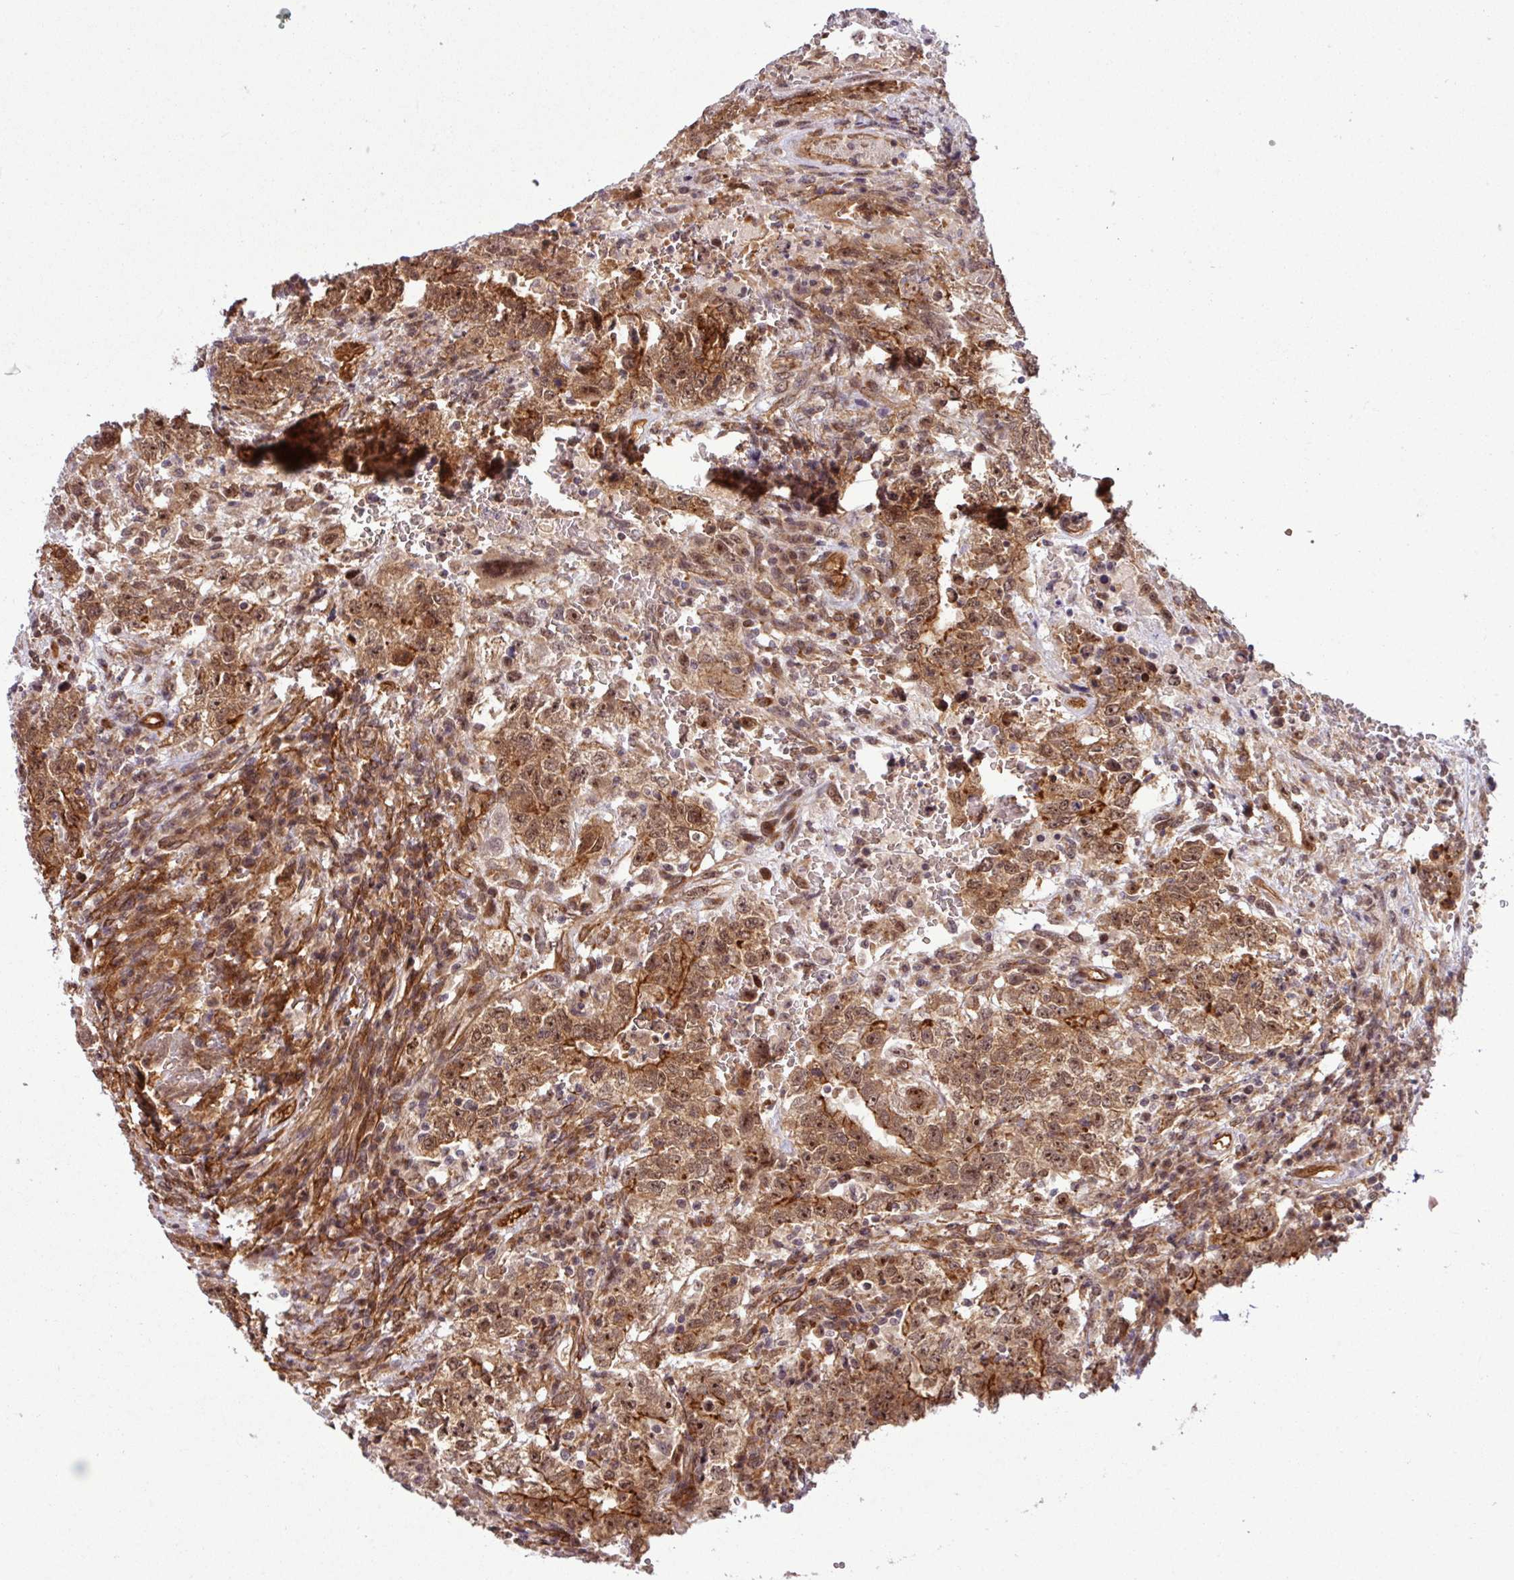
{"staining": {"intensity": "moderate", "quantity": ">75%", "location": "cytoplasmic/membranous,nuclear"}, "tissue": "testis cancer", "cell_type": "Tumor cells", "image_type": "cancer", "snomed": [{"axis": "morphology", "description": "Carcinoma, Embryonal, NOS"}, {"axis": "topography", "description": "Testis"}], "caption": "Testis cancer (embryonal carcinoma) stained with DAB (3,3'-diaminobenzidine) immunohistochemistry shows medium levels of moderate cytoplasmic/membranous and nuclear expression in about >75% of tumor cells.", "gene": "C7orf50", "patient": {"sex": "male", "age": 26}}